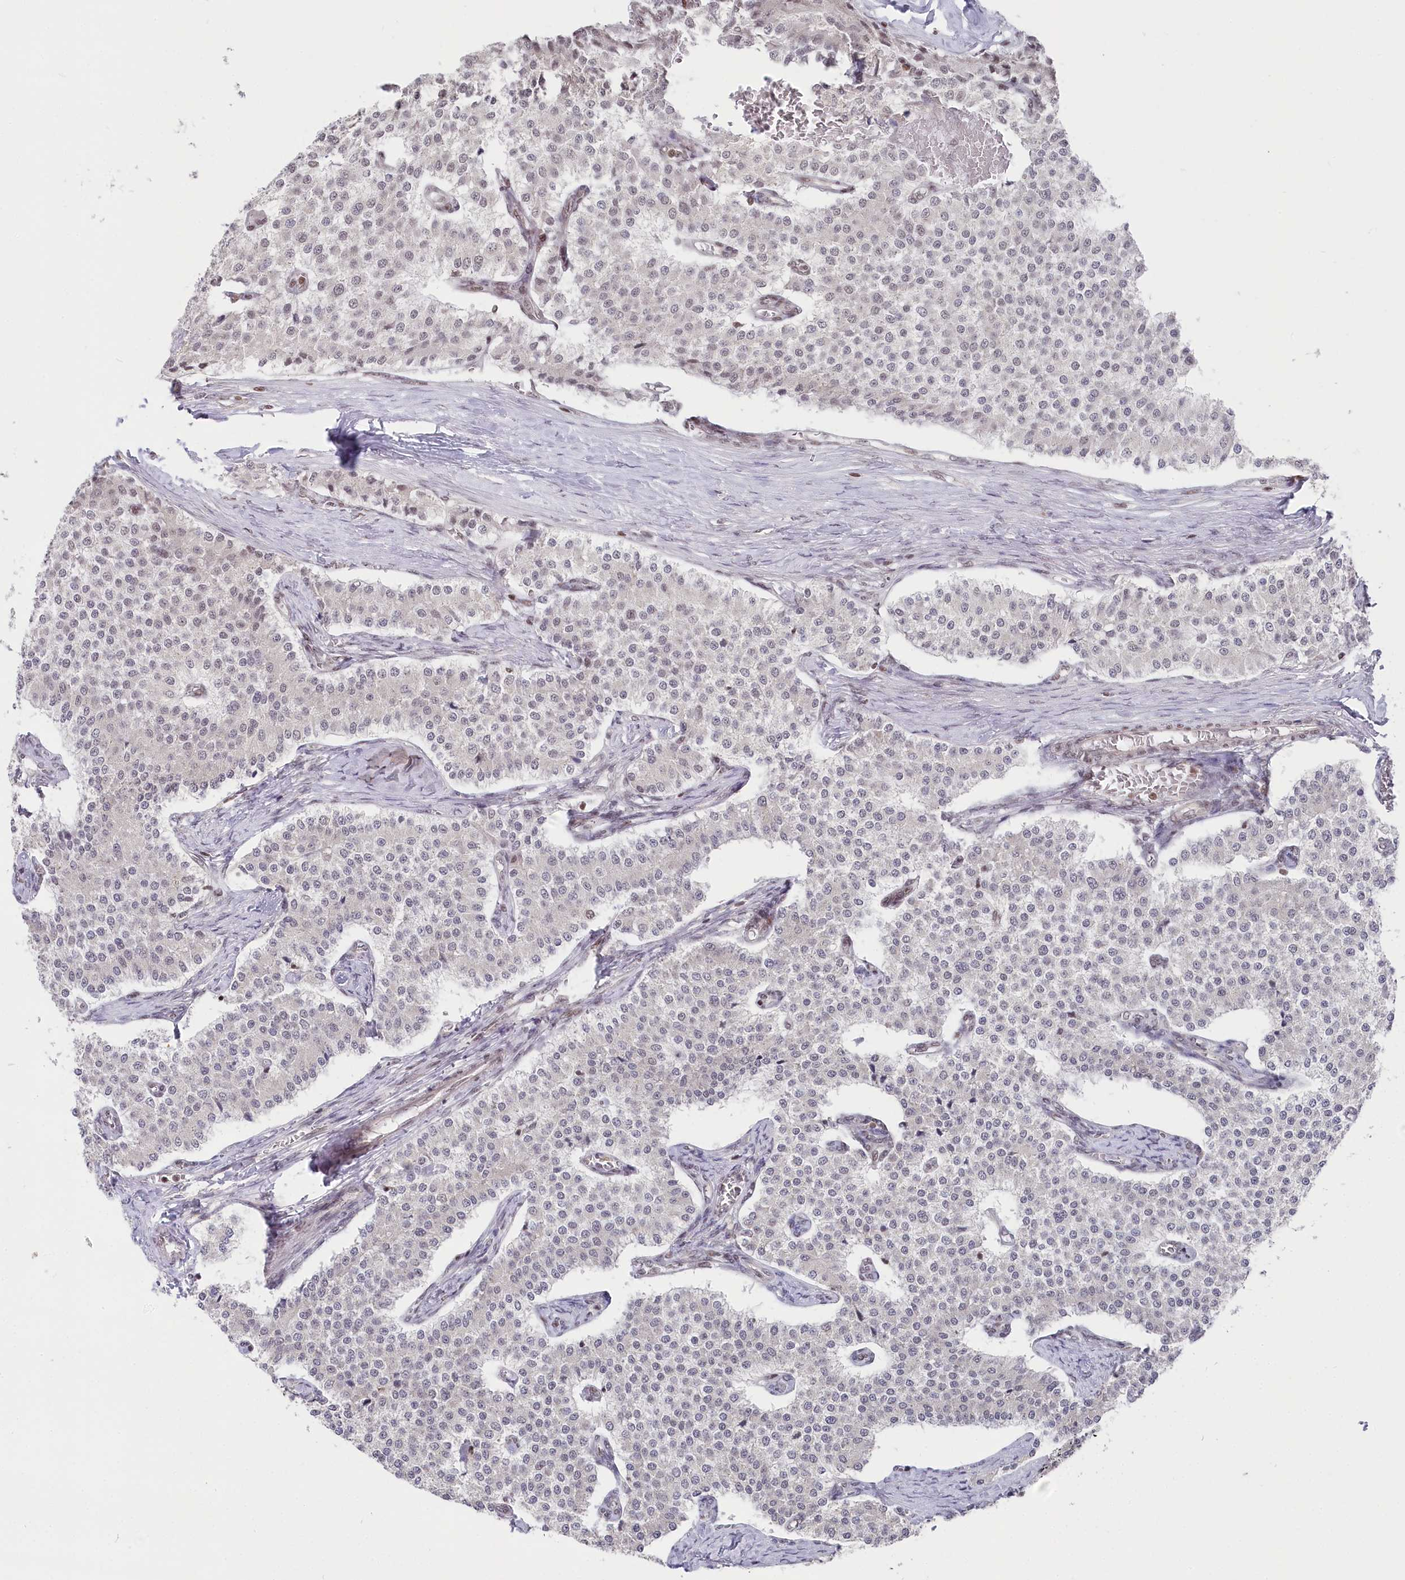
{"staining": {"intensity": "negative", "quantity": "none", "location": "none"}, "tissue": "carcinoid", "cell_type": "Tumor cells", "image_type": "cancer", "snomed": [{"axis": "morphology", "description": "Carcinoid, malignant, NOS"}, {"axis": "topography", "description": "Colon"}], "caption": "An IHC photomicrograph of carcinoid is shown. There is no staining in tumor cells of carcinoid. (DAB (3,3'-diaminobenzidine) immunohistochemistry (IHC) with hematoxylin counter stain).", "gene": "CGGBP1", "patient": {"sex": "female", "age": 52}}